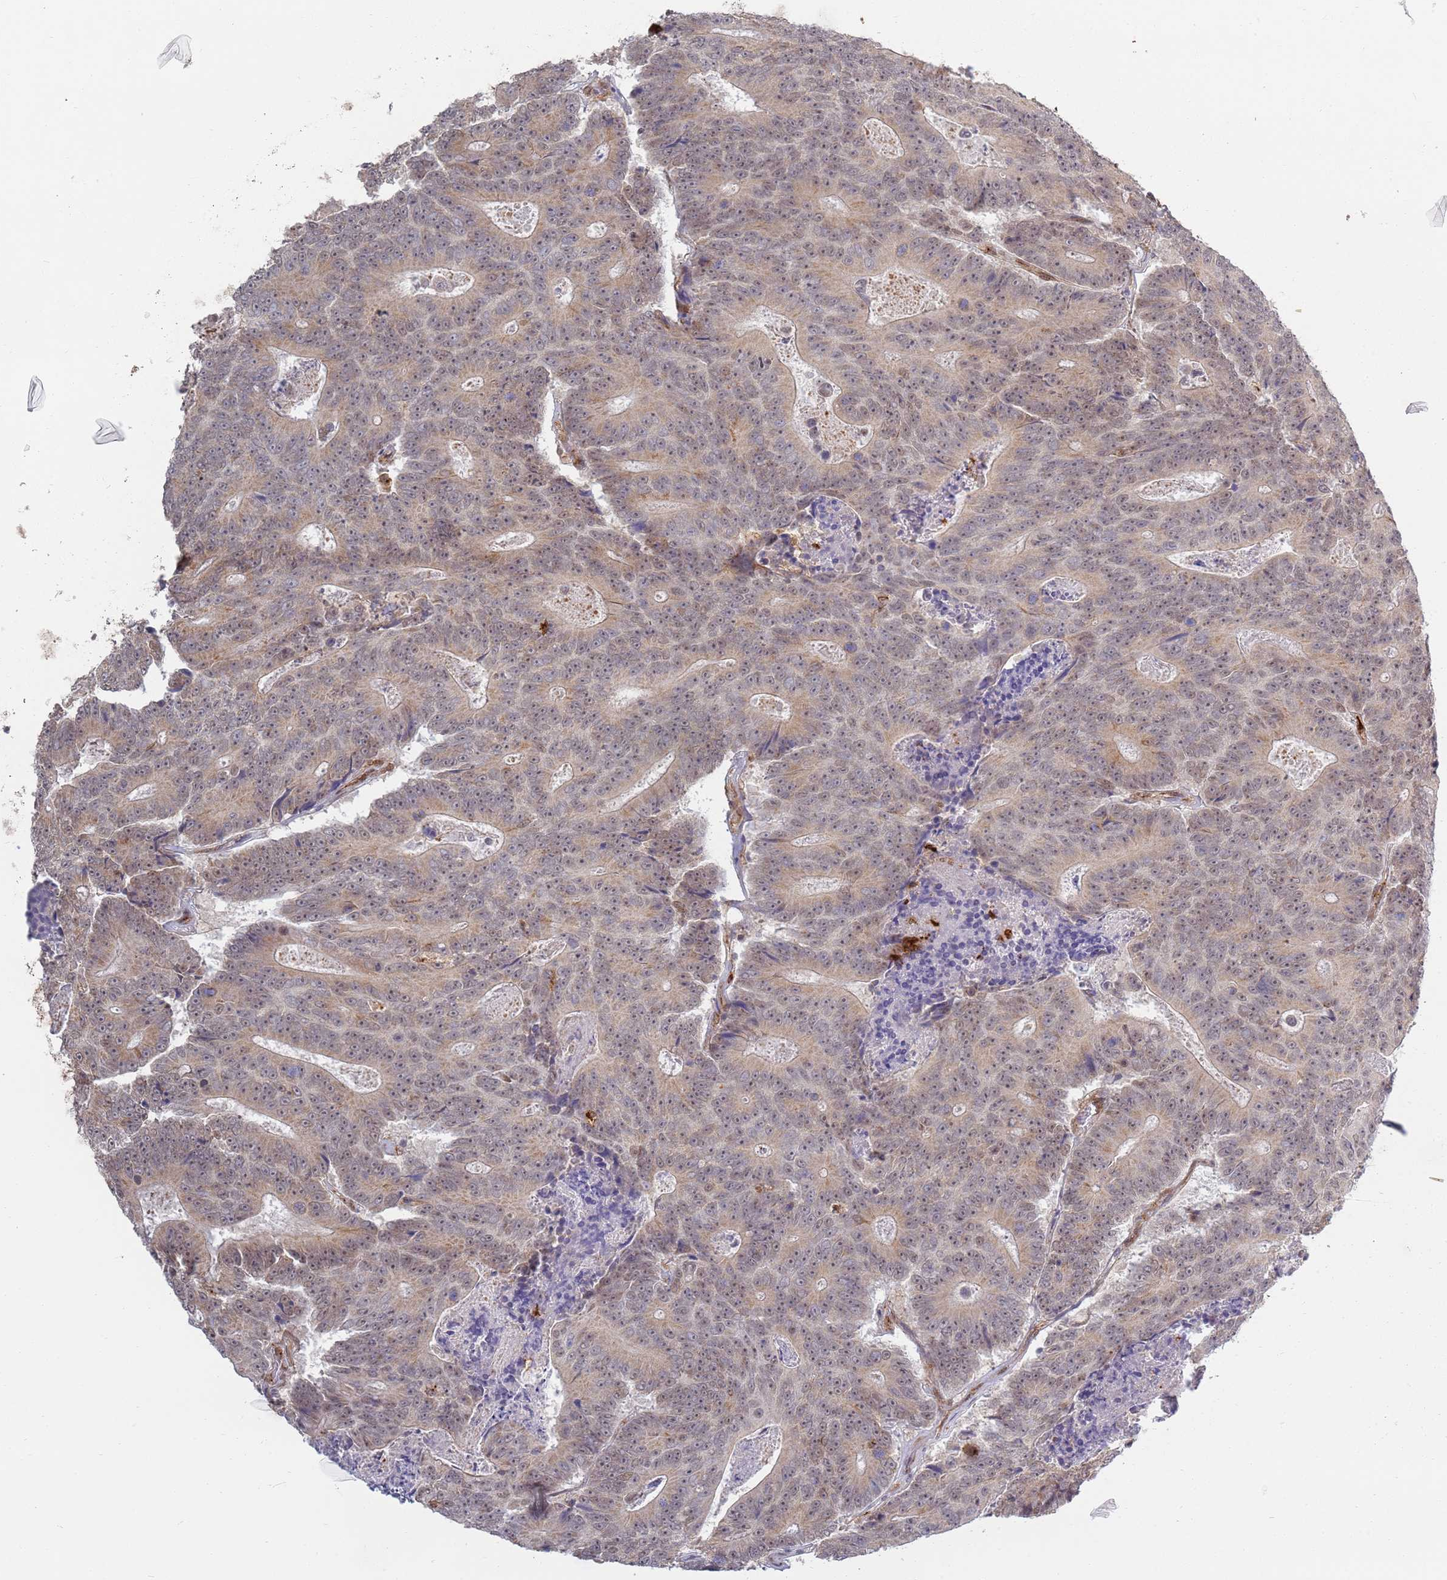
{"staining": {"intensity": "moderate", "quantity": ">75%", "location": "cytoplasmic/membranous,nuclear"}, "tissue": "colorectal cancer", "cell_type": "Tumor cells", "image_type": "cancer", "snomed": [{"axis": "morphology", "description": "Adenocarcinoma, NOS"}, {"axis": "topography", "description": "Colon"}], "caption": "Human adenocarcinoma (colorectal) stained with a protein marker demonstrates moderate staining in tumor cells.", "gene": "CEP170", "patient": {"sex": "male", "age": 83}}